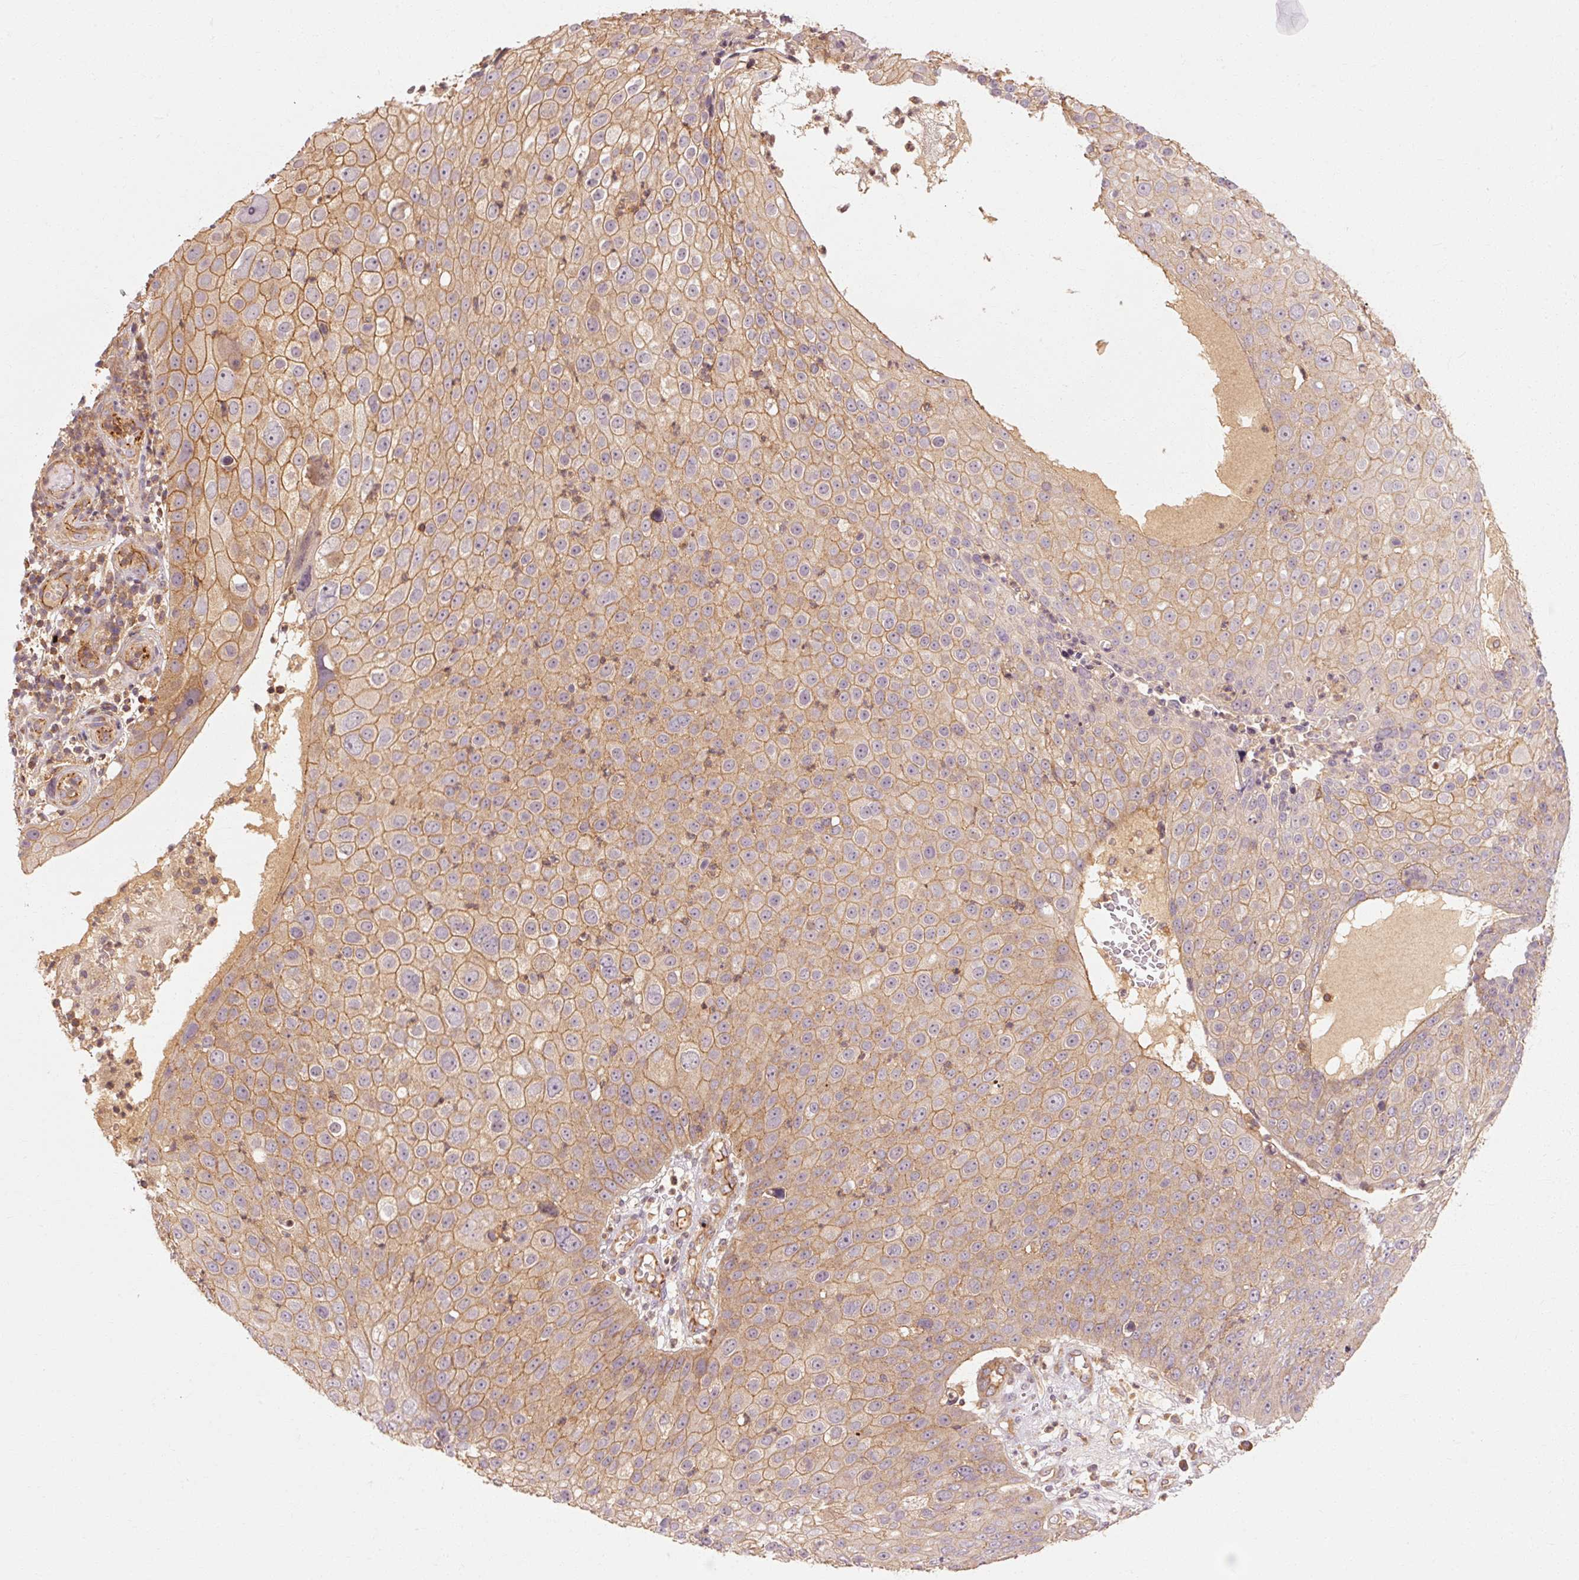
{"staining": {"intensity": "moderate", "quantity": "25%-75%", "location": "cytoplasmic/membranous"}, "tissue": "skin cancer", "cell_type": "Tumor cells", "image_type": "cancer", "snomed": [{"axis": "morphology", "description": "Squamous cell carcinoma, NOS"}, {"axis": "topography", "description": "Skin"}], "caption": "Skin cancer tissue demonstrates moderate cytoplasmic/membranous expression in about 25%-75% of tumor cells The protein is stained brown, and the nuclei are stained in blue (DAB (3,3'-diaminobenzidine) IHC with brightfield microscopy, high magnification).", "gene": "CTNNA1", "patient": {"sex": "male", "age": 71}}